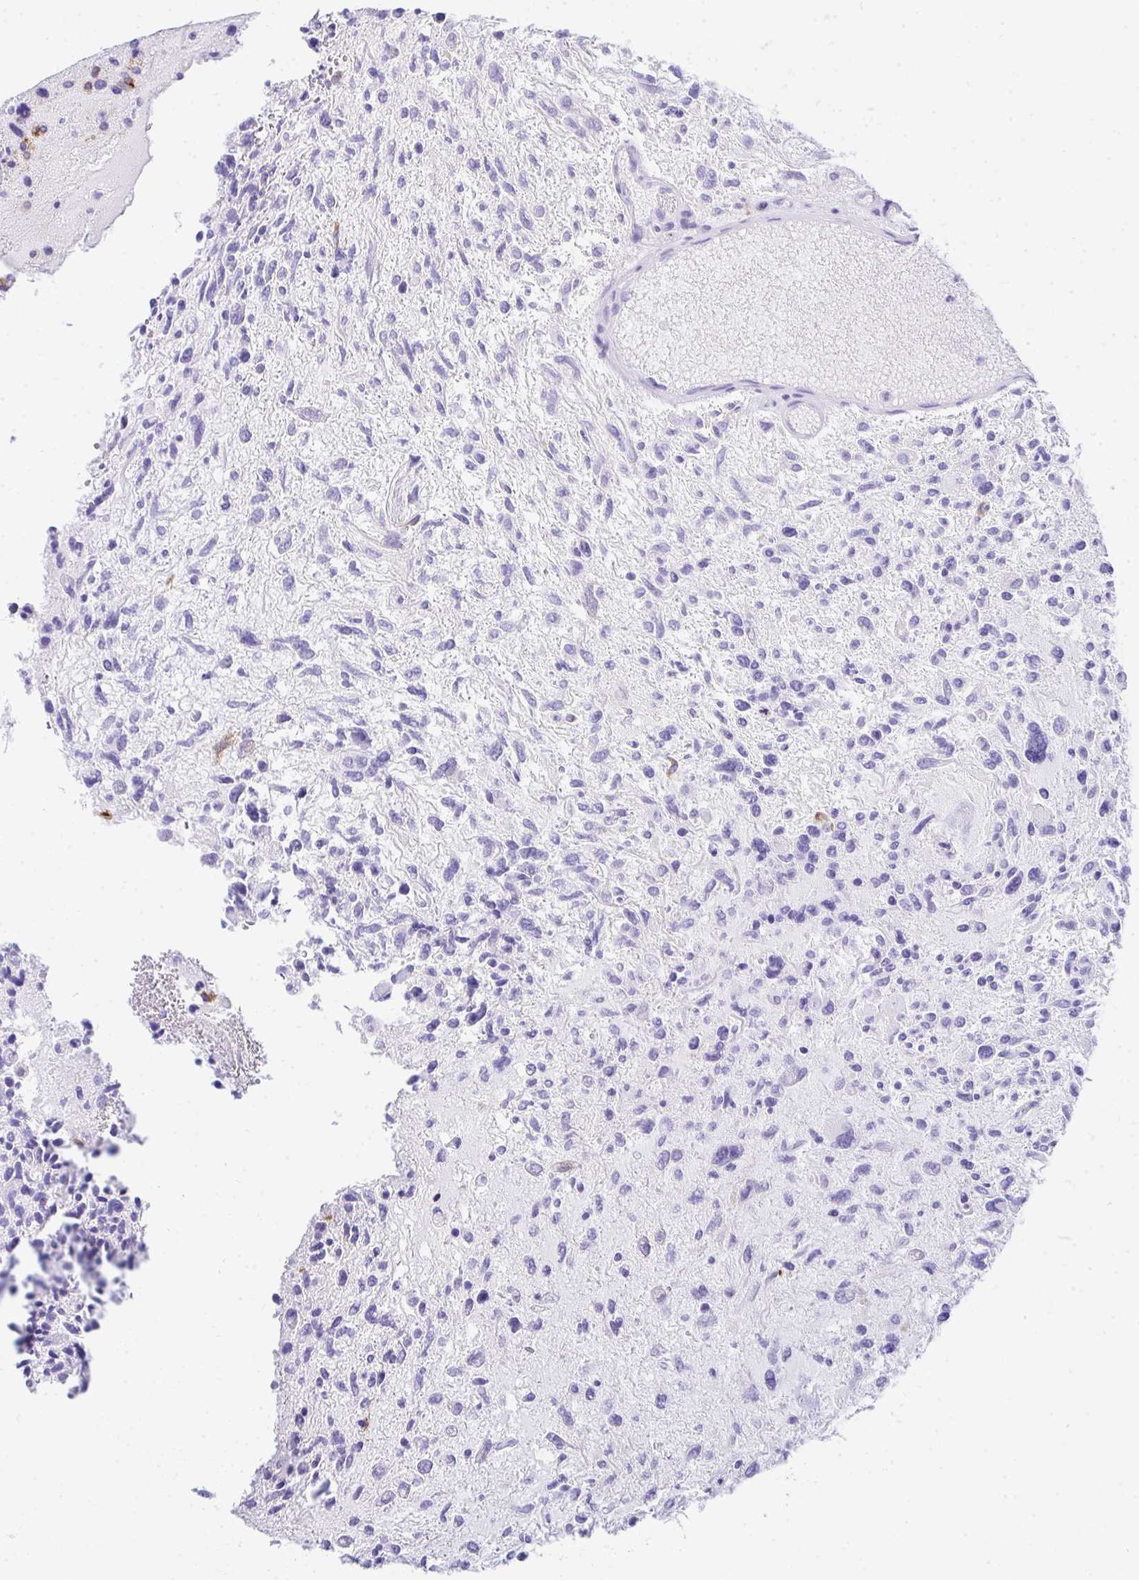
{"staining": {"intensity": "weak", "quantity": "25%-75%", "location": "nuclear"}, "tissue": "glioma", "cell_type": "Tumor cells", "image_type": "cancer", "snomed": [{"axis": "morphology", "description": "Glioma, malignant, High grade"}, {"axis": "topography", "description": "Brain"}], "caption": "The photomicrograph shows immunohistochemical staining of high-grade glioma (malignant). There is weak nuclear expression is seen in approximately 25%-75% of tumor cells. (IHC, brightfield microscopy, high magnification).", "gene": "GLDN", "patient": {"sex": "female", "age": 11}}